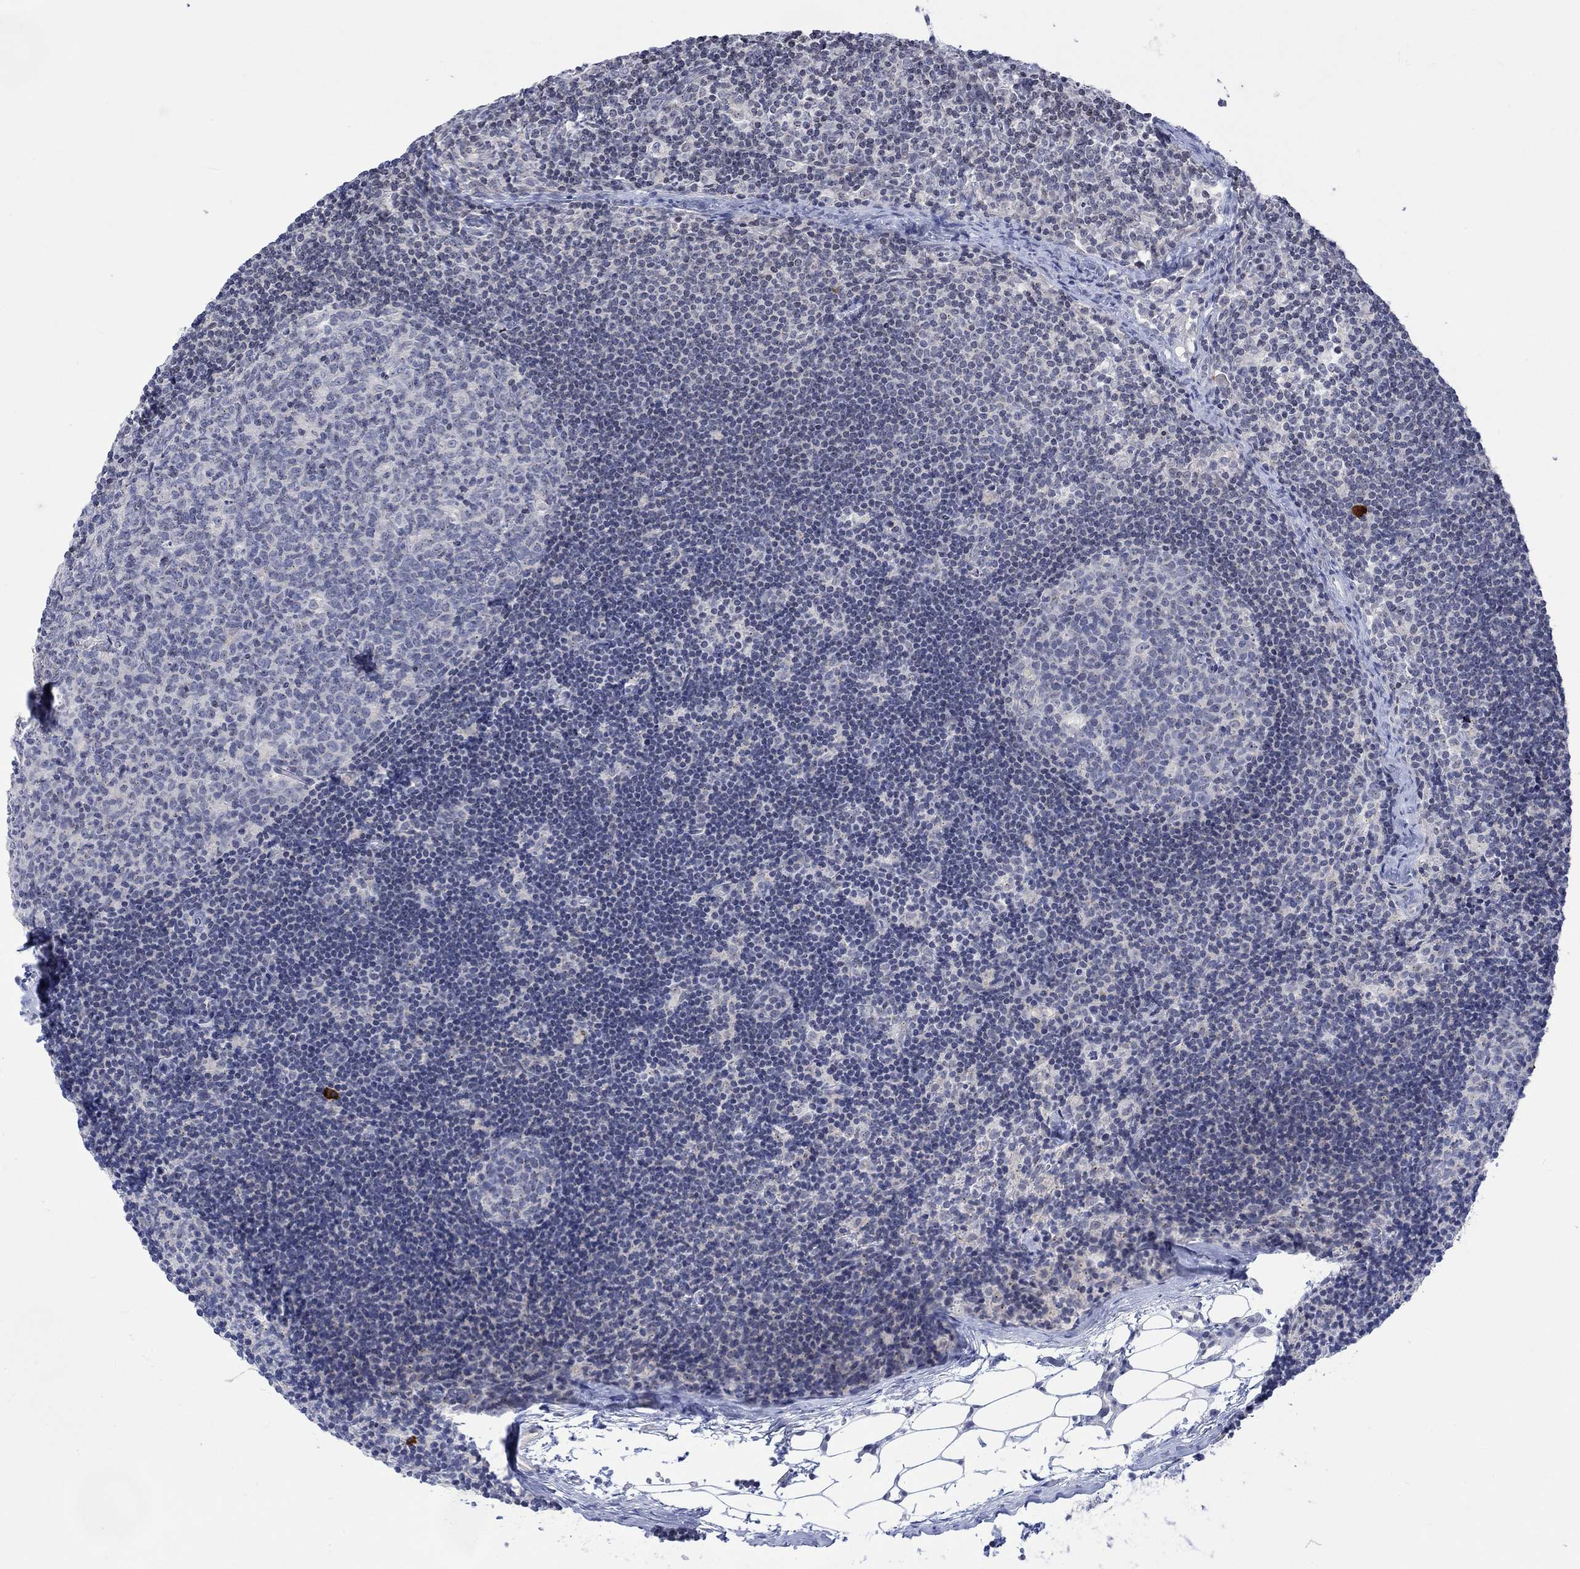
{"staining": {"intensity": "negative", "quantity": "none", "location": "none"}, "tissue": "lymph node", "cell_type": "Germinal center cells", "image_type": "normal", "snomed": [{"axis": "morphology", "description": "Normal tissue, NOS"}, {"axis": "topography", "description": "Lymph node"}], "caption": "This photomicrograph is of normal lymph node stained with immunohistochemistry (IHC) to label a protein in brown with the nuclei are counter-stained blue. There is no staining in germinal center cells.", "gene": "DCX", "patient": {"sex": "female", "age": 34}}